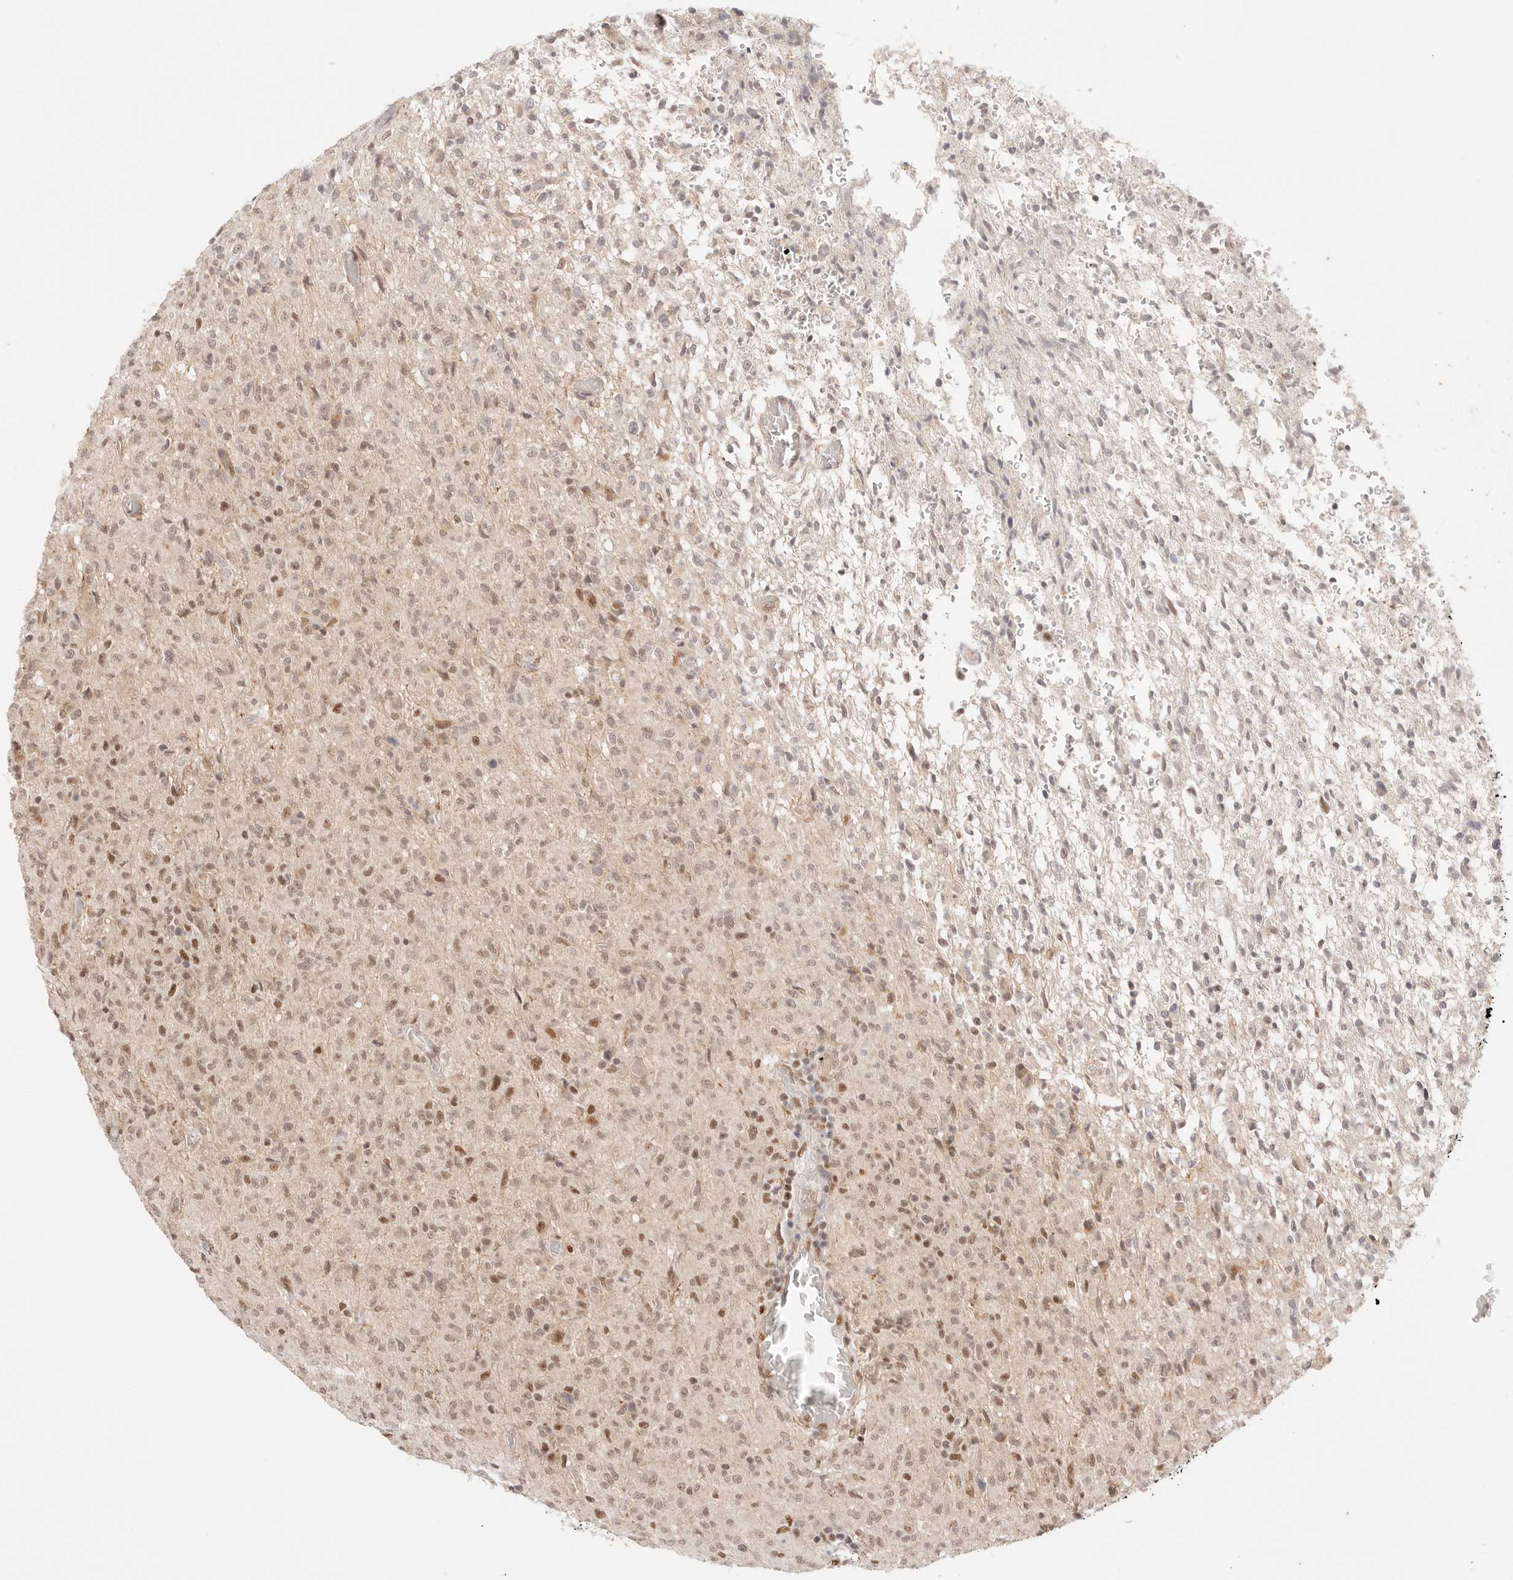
{"staining": {"intensity": "moderate", "quantity": "25%-75%", "location": "nuclear"}, "tissue": "glioma", "cell_type": "Tumor cells", "image_type": "cancer", "snomed": [{"axis": "morphology", "description": "Glioma, malignant, High grade"}, {"axis": "topography", "description": "Brain"}], "caption": "DAB (3,3'-diaminobenzidine) immunohistochemical staining of human malignant glioma (high-grade) shows moderate nuclear protein staining in approximately 25%-75% of tumor cells.", "gene": "GTF2E2", "patient": {"sex": "female", "age": 57}}